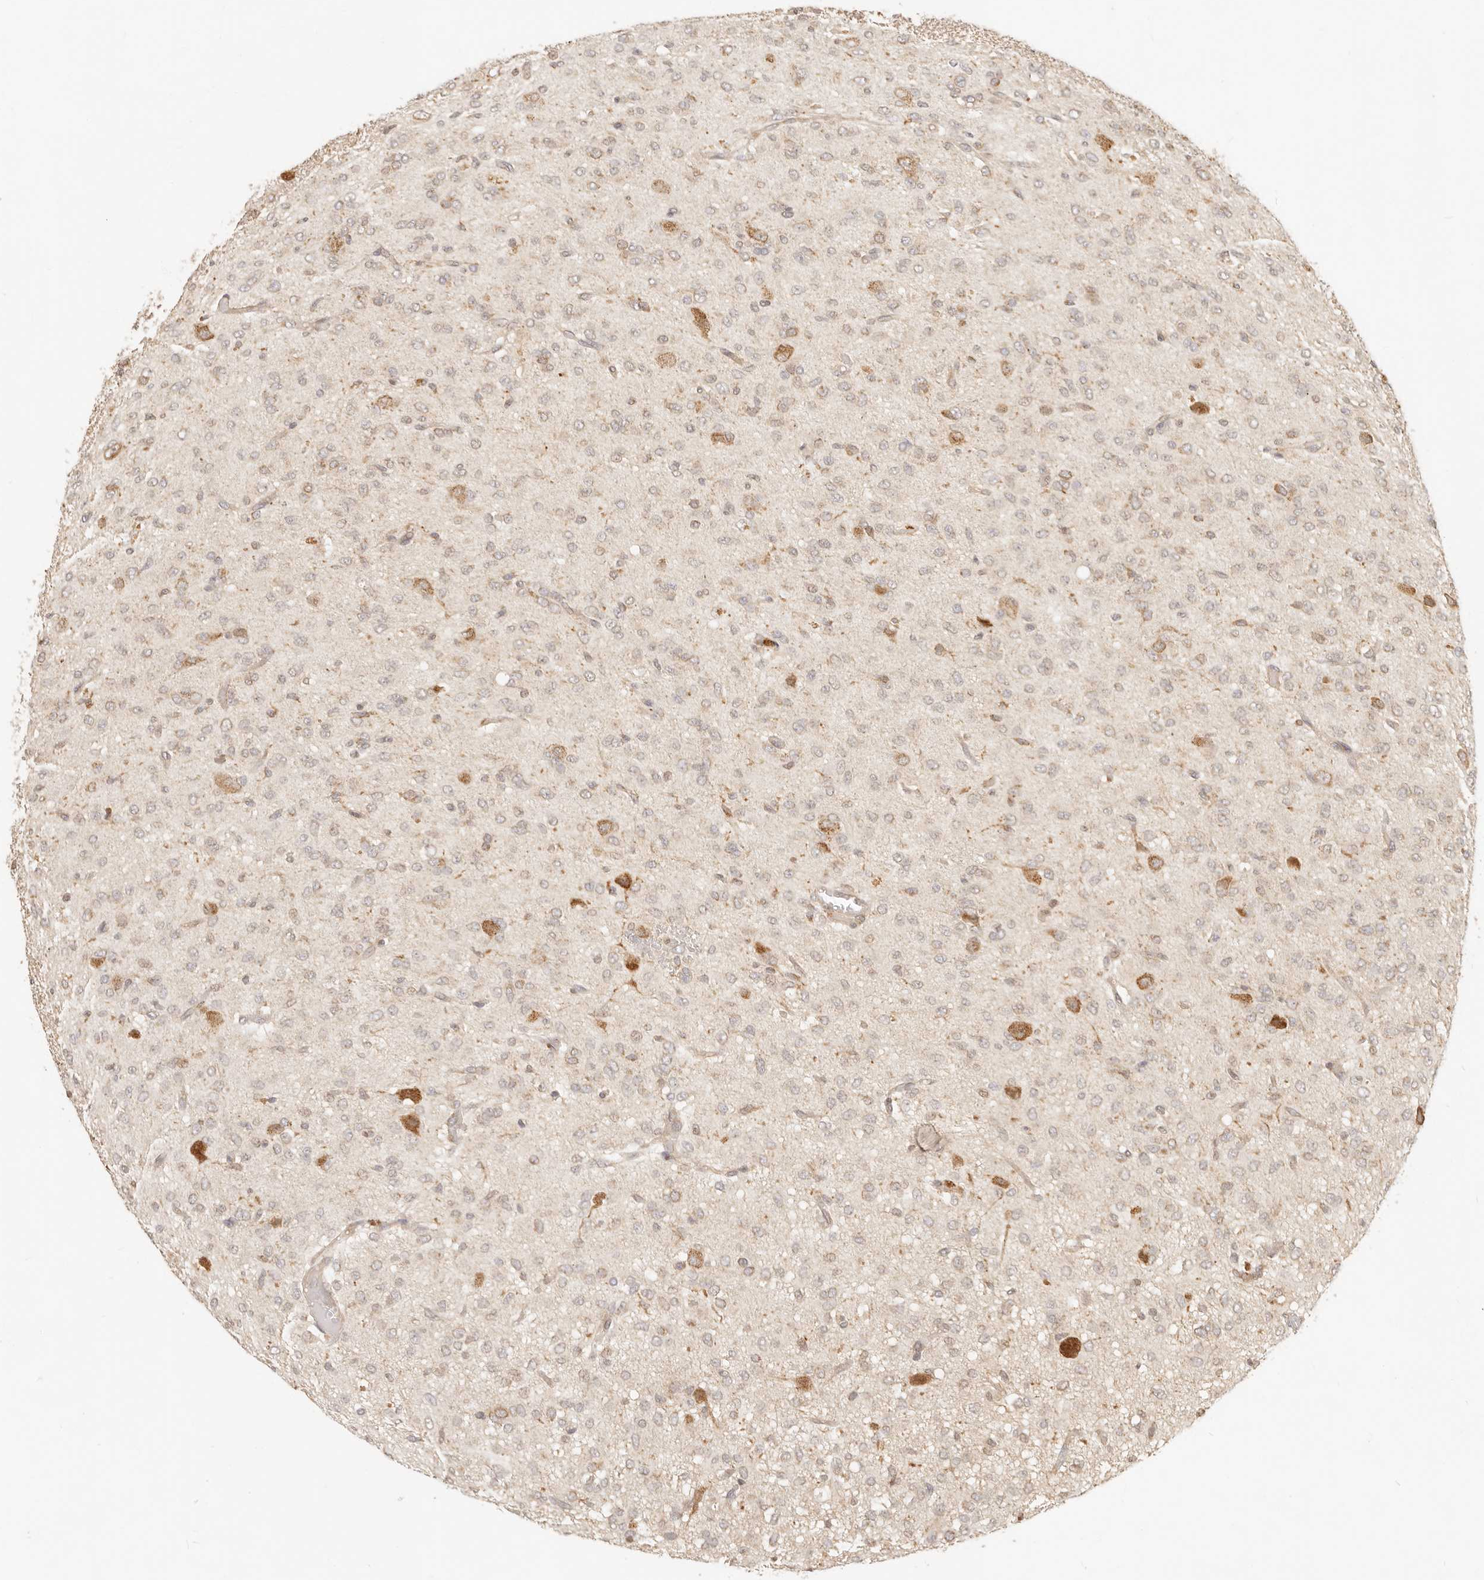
{"staining": {"intensity": "weak", "quantity": "25%-75%", "location": "cytoplasmic/membranous"}, "tissue": "glioma", "cell_type": "Tumor cells", "image_type": "cancer", "snomed": [{"axis": "morphology", "description": "Glioma, malignant, High grade"}, {"axis": "topography", "description": "Brain"}], "caption": "Human glioma stained with a brown dye demonstrates weak cytoplasmic/membranous positive expression in approximately 25%-75% of tumor cells.", "gene": "TIMM17A", "patient": {"sex": "female", "age": 59}}